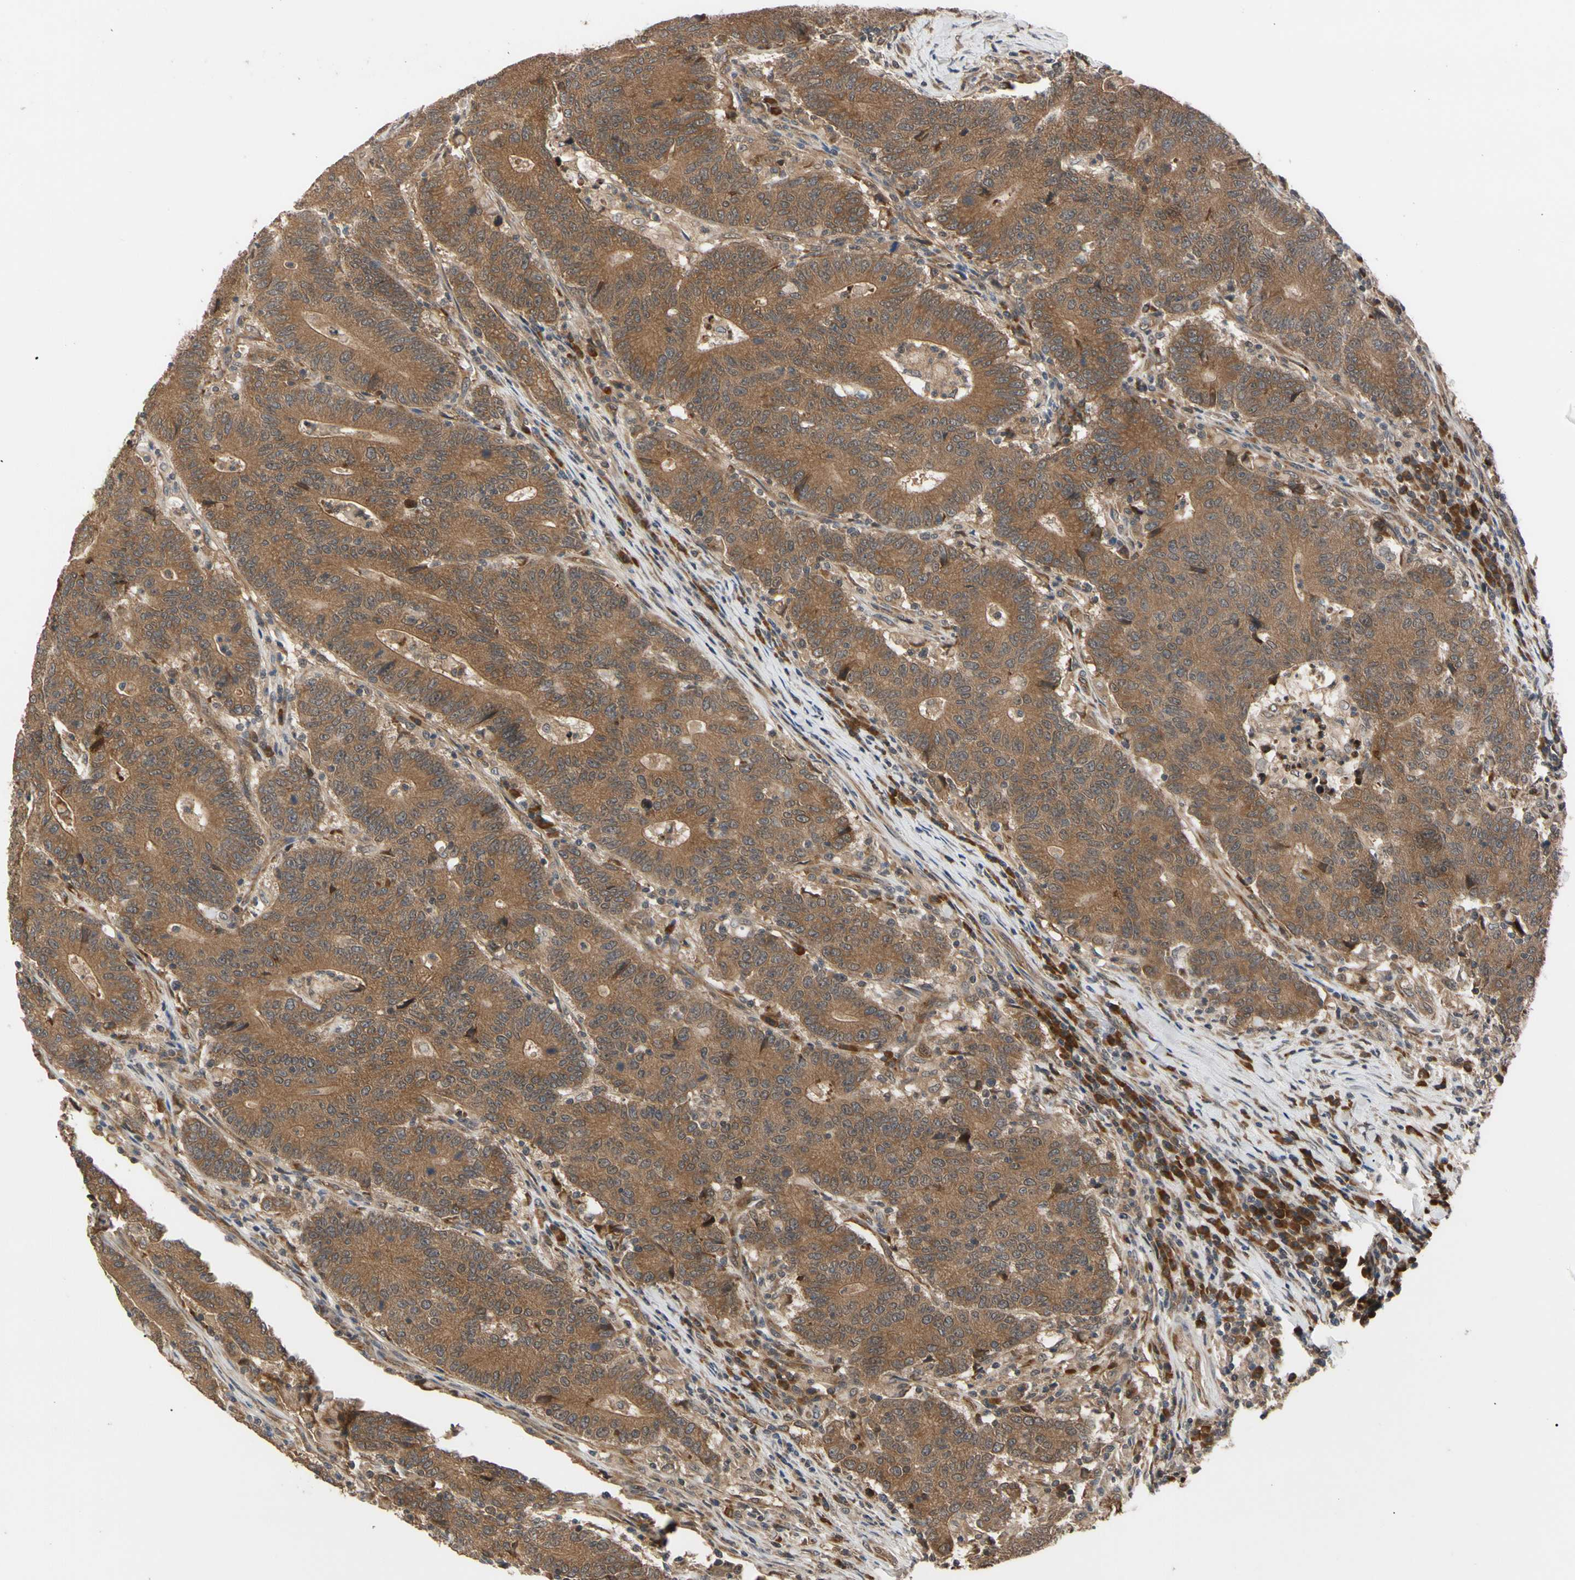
{"staining": {"intensity": "moderate", "quantity": ">75%", "location": "cytoplasmic/membranous"}, "tissue": "colorectal cancer", "cell_type": "Tumor cells", "image_type": "cancer", "snomed": [{"axis": "morphology", "description": "Normal tissue, NOS"}, {"axis": "morphology", "description": "Adenocarcinoma, NOS"}, {"axis": "topography", "description": "Colon"}], "caption": "A micrograph of human adenocarcinoma (colorectal) stained for a protein exhibits moderate cytoplasmic/membranous brown staining in tumor cells. (Stains: DAB (3,3'-diaminobenzidine) in brown, nuclei in blue, Microscopy: brightfield microscopy at high magnification).", "gene": "CYTIP", "patient": {"sex": "female", "age": 75}}